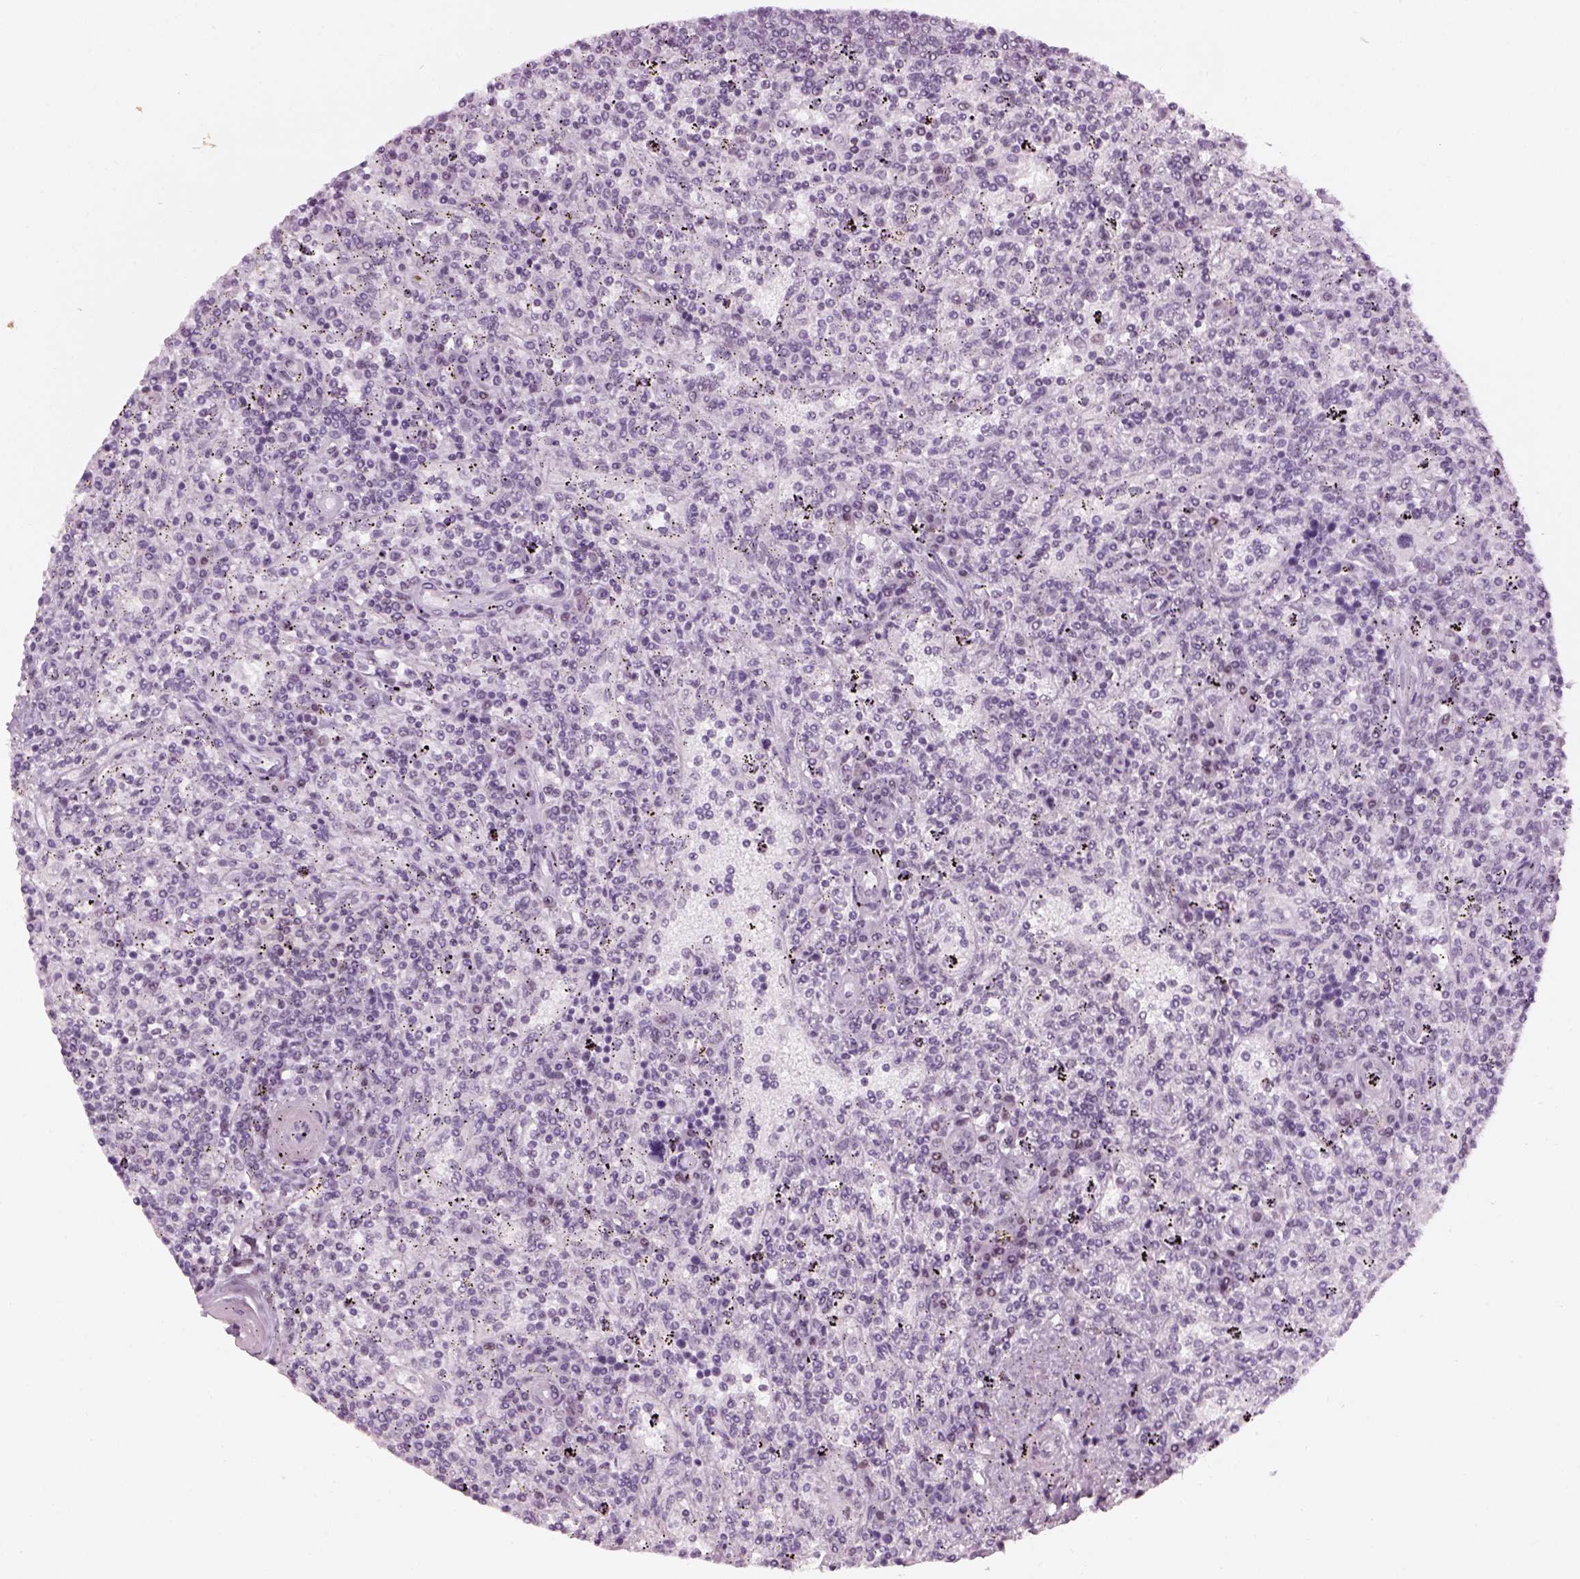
{"staining": {"intensity": "negative", "quantity": "none", "location": "none"}, "tissue": "lymphoma", "cell_type": "Tumor cells", "image_type": "cancer", "snomed": [{"axis": "morphology", "description": "Malignant lymphoma, non-Hodgkin's type, Low grade"}, {"axis": "topography", "description": "Spleen"}], "caption": "Tumor cells are negative for protein expression in human low-grade malignant lymphoma, non-Hodgkin's type.", "gene": "KCNG2", "patient": {"sex": "male", "age": 62}}